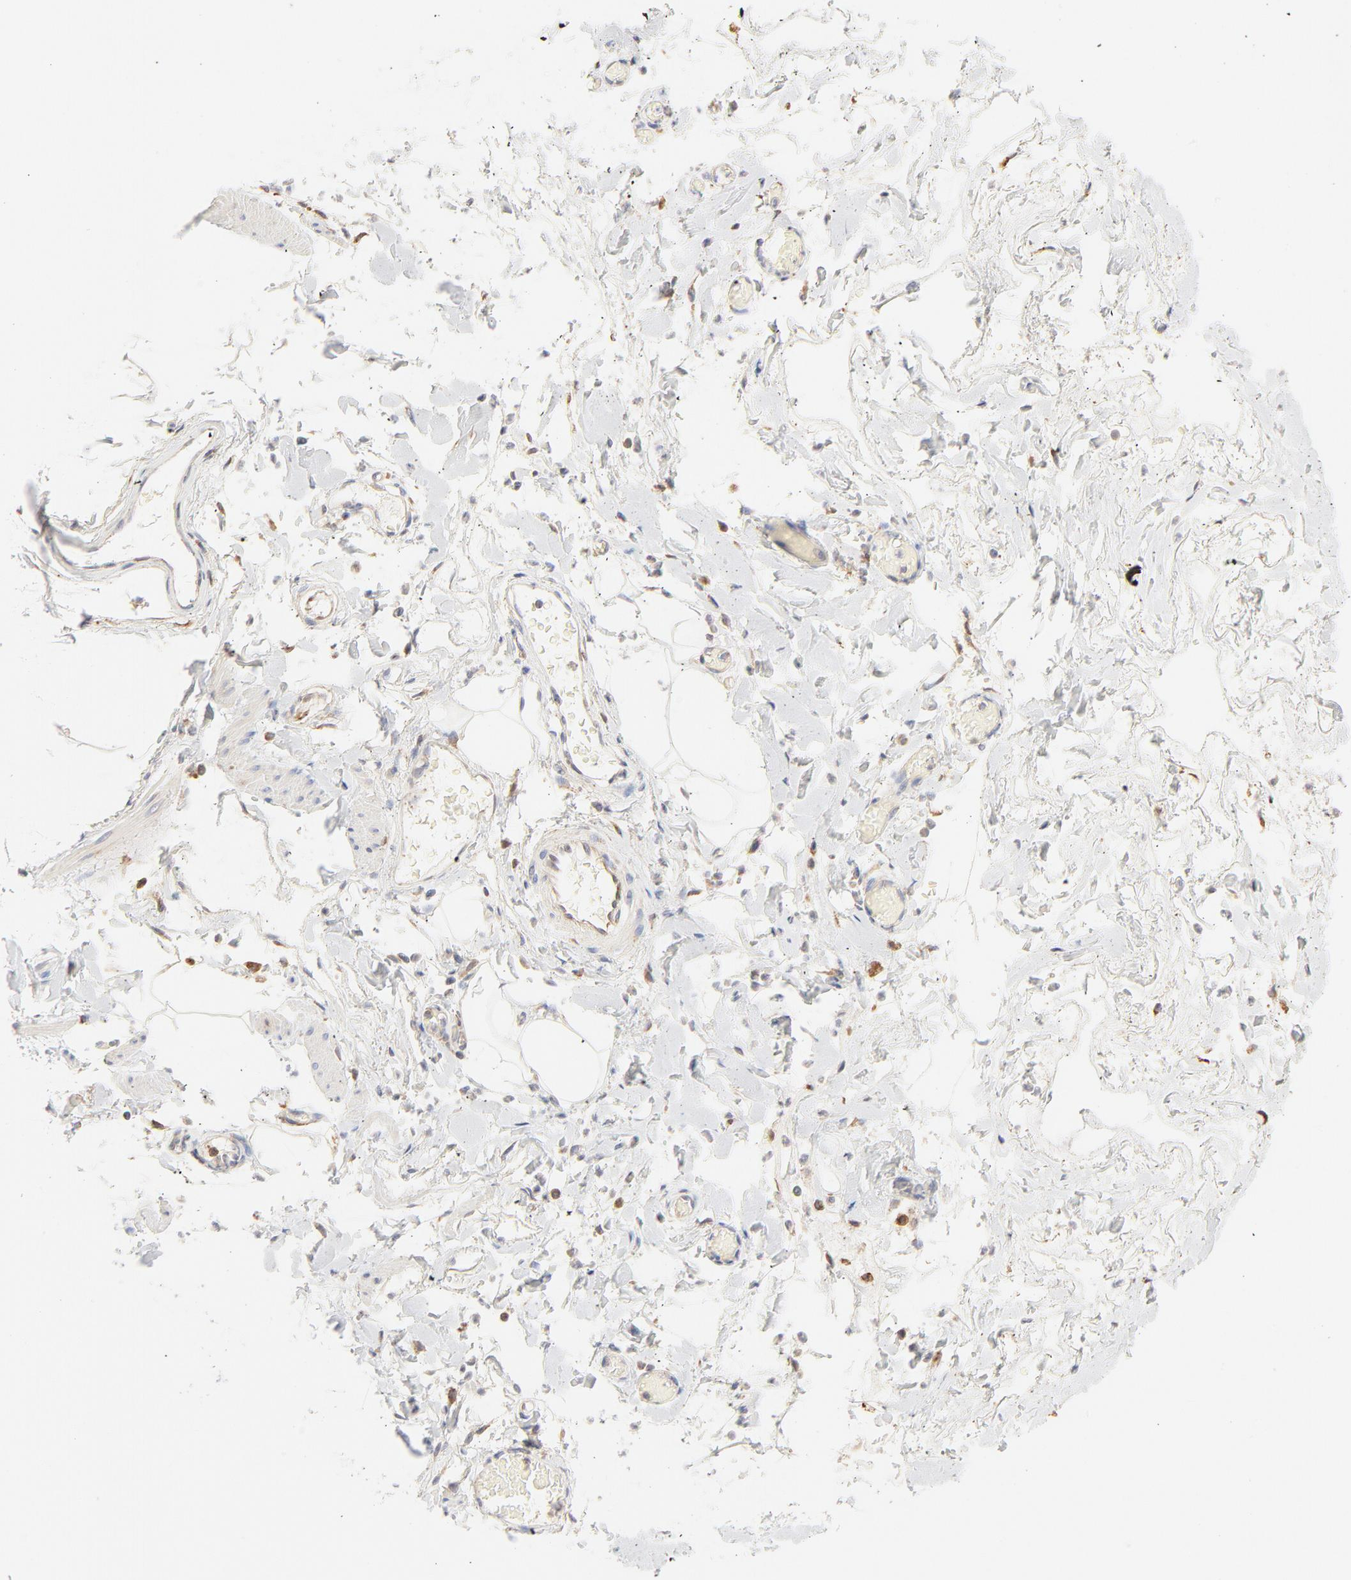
{"staining": {"intensity": "negative", "quantity": "none", "location": "none"}, "tissue": "smooth muscle", "cell_type": "Smooth muscle cells", "image_type": "normal", "snomed": [{"axis": "morphology", "description": "Normal tissue, NOS"}, {"axis": "topography", "description": "Smooth muscle"}, {"axis": "topography", "description": "Colon"}], "caption": "Protein analysis of normal smooth muscle reveals no significant positivity in smooth muscle cells.", "gene": "PARP12", "patient": {"sex": "male", "age": 67}}